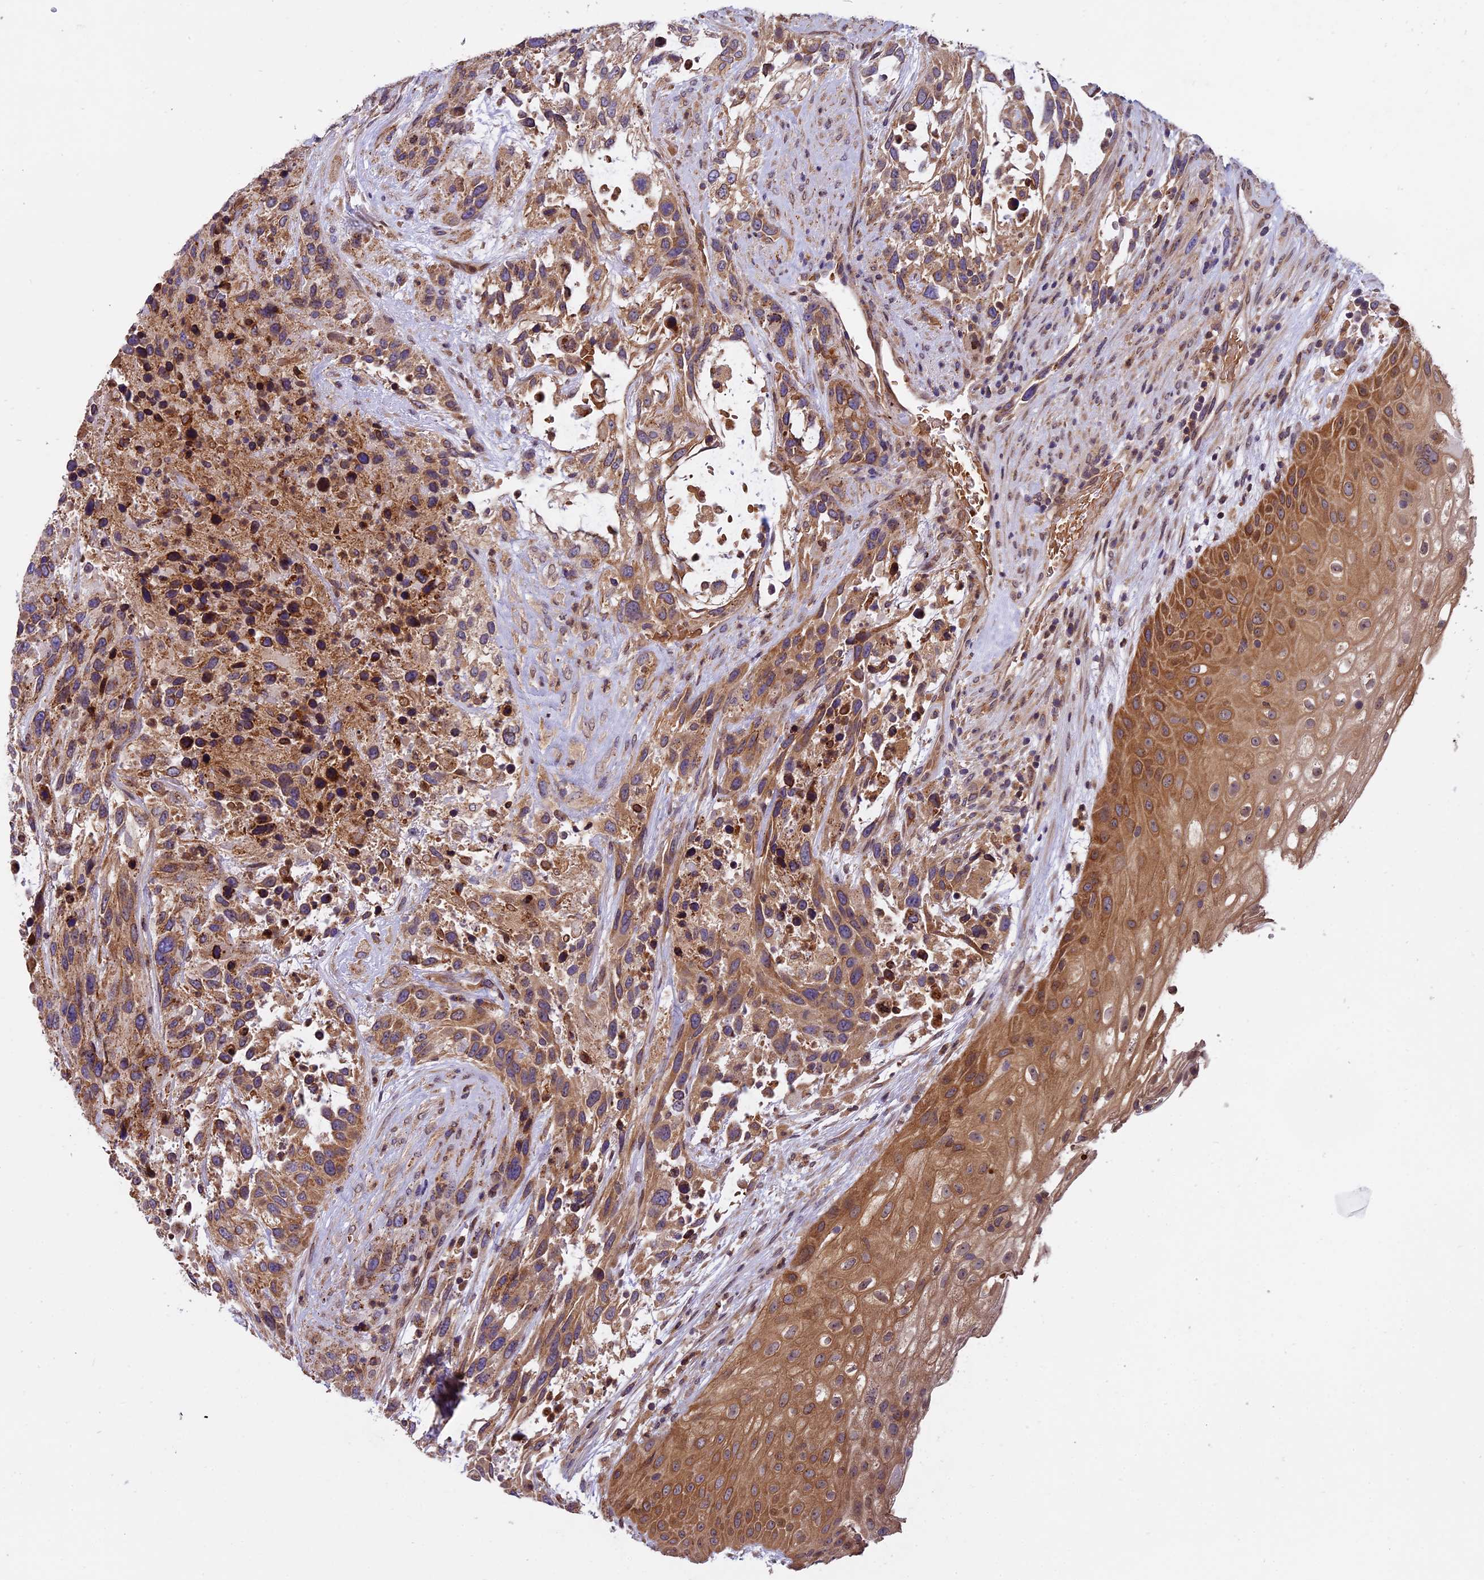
{"staining": {"intensity": "moderate", "quantity": ">75%", "location": "cytoplasmic/membranous"}, "tissue": "urothelial cancer", "cell_type": "Tumor cells", "image_type": "cancer", "snomed": [{"axis": "morphology", "description": "Urothelial carcinoma, High grade"}, {"axis": "topography", "description": "Urinary bladder"}], "caption": "Brown immunohistochemical staining in human urothelial cancer reveals moderate cytoplasmic/membranous staining in about >75% of tumor cells.", "gene": "CHMP2A", "patient": {"sex": "female", "age": 70}}